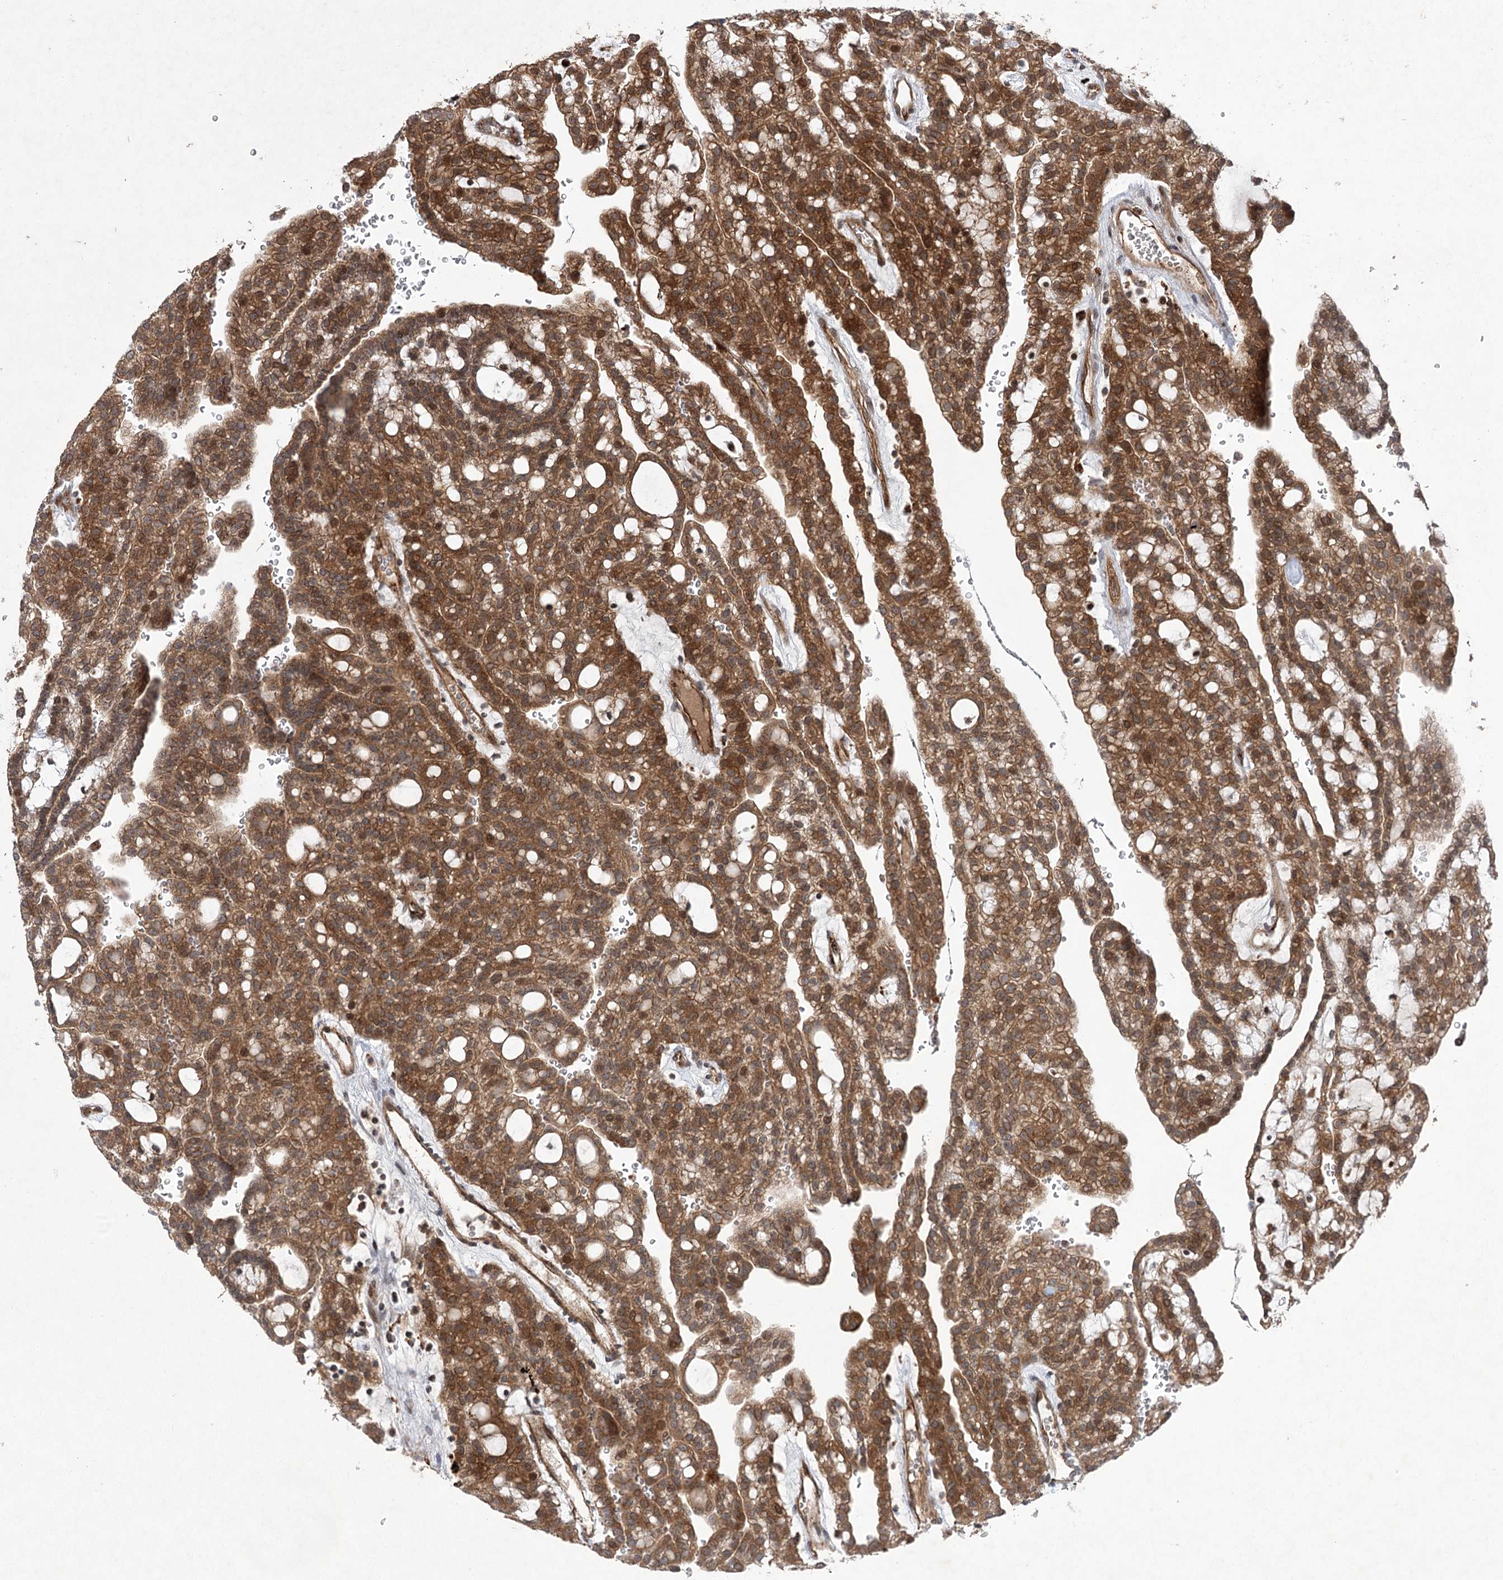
{"staining": {"intensity": "strong", "quantity": ">75%", "location": "cytoplasmic/membranous"}, "tissue": "renal cancer", "cell_type": "Tumor cells", "image_type": "cancer", "snomed": [{"axis": "morphology", "description": "Adenocarcinoma, NOS"}, {"axis": "topography", "description": "Kidney"}], "caption": "An image showing strong cytoplasmic/membranous staining in approximately >75% of tumor cells in renal cancer, as visualized by brown immunohistochemical staining.", "gene": "METTL24", "patient": {"sex": "male", "age": 63}}